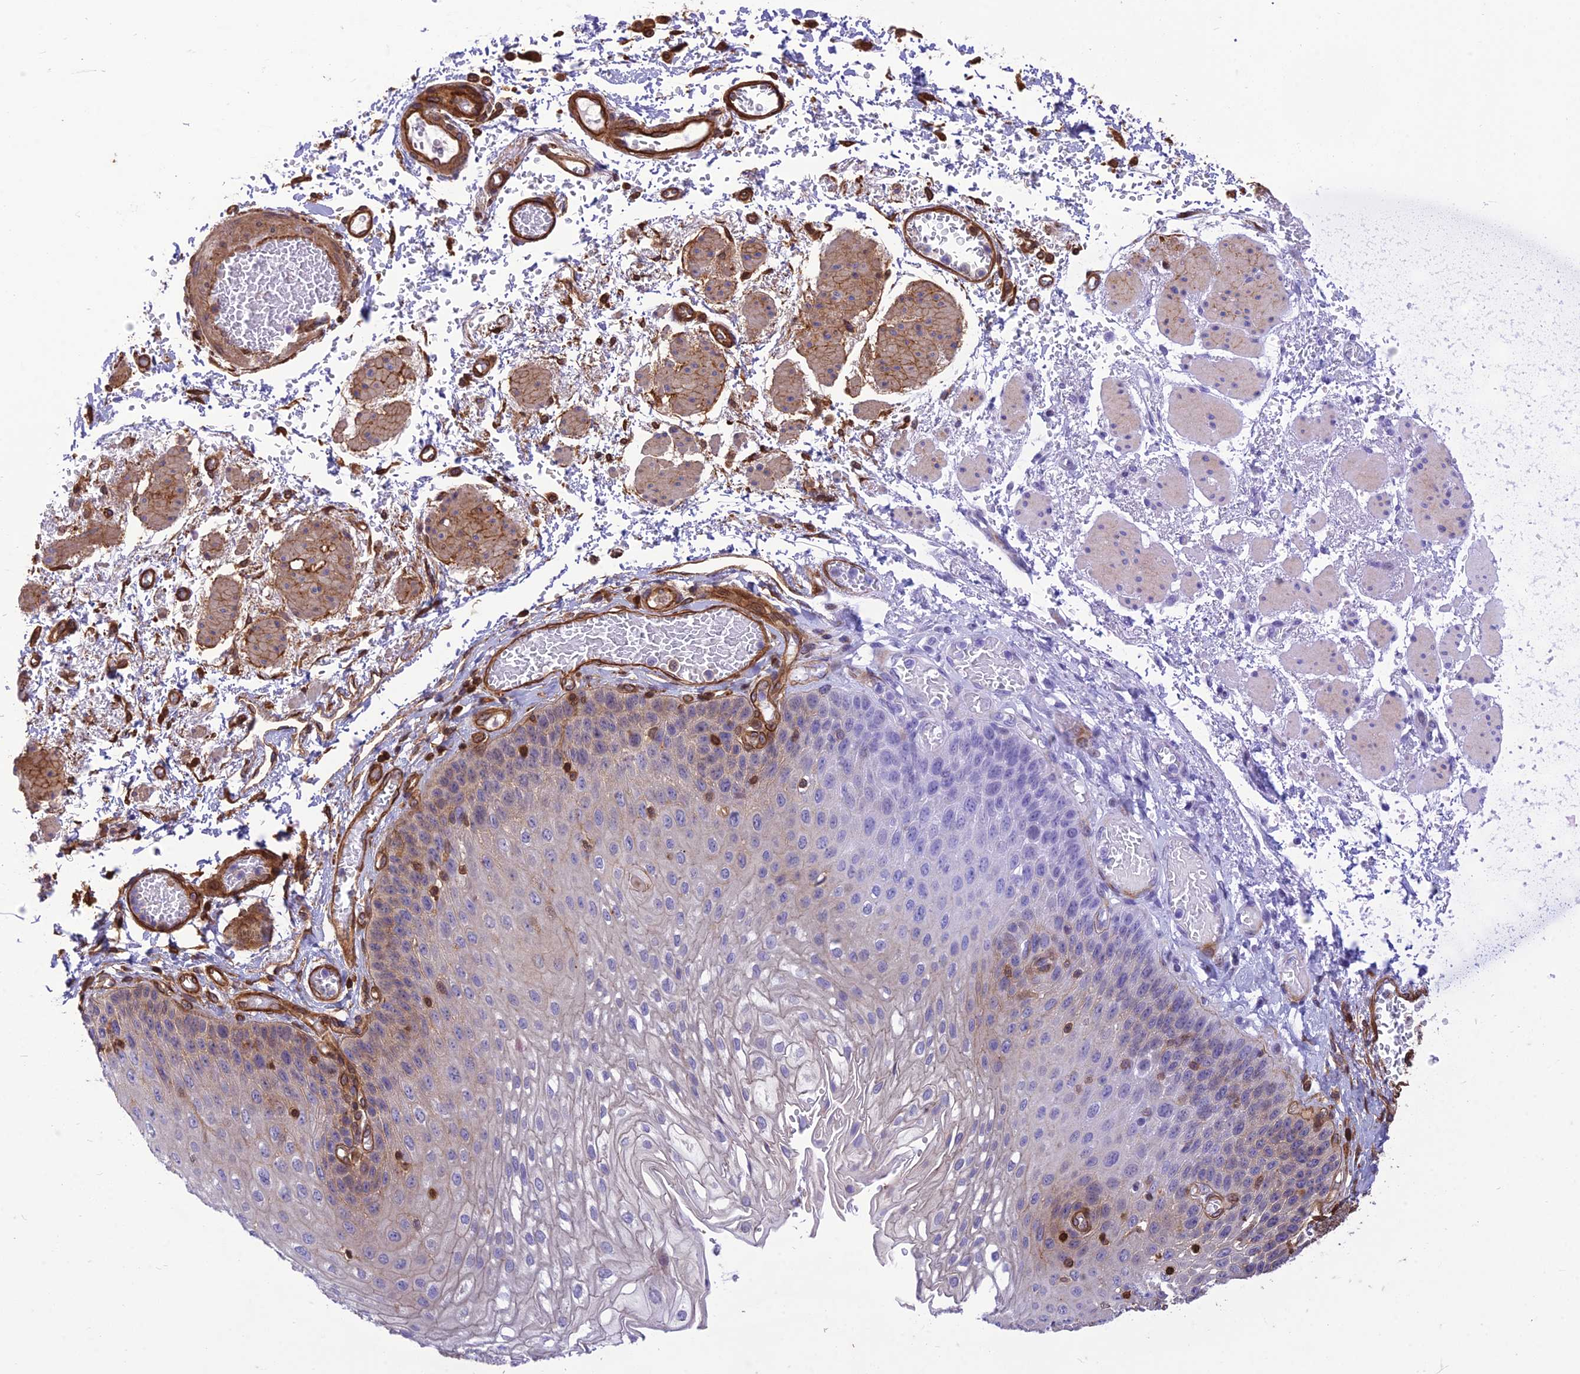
{"staining": {"intensity": "moderate", "quantity": "25%-75%", "location": "cytoplasmic/membranous"}, "tissue": "esophagus", "cell_type": "Squamous epithelial cells", "image_type": "normal", "snomed": [{"axis": "morphology", "description": "Normal tissue, NOS"}, {"axis": "topography", "description": "Esophagus"}], "caption": "Protein analysis of unremarkable esophagus demonstrates moderate cytoplasmic/membranous positivity in approximately 25%-75% of squamous epithelial cells.", "gene": "HPSE2", "patient": {"sex": "male", "age": 81}}